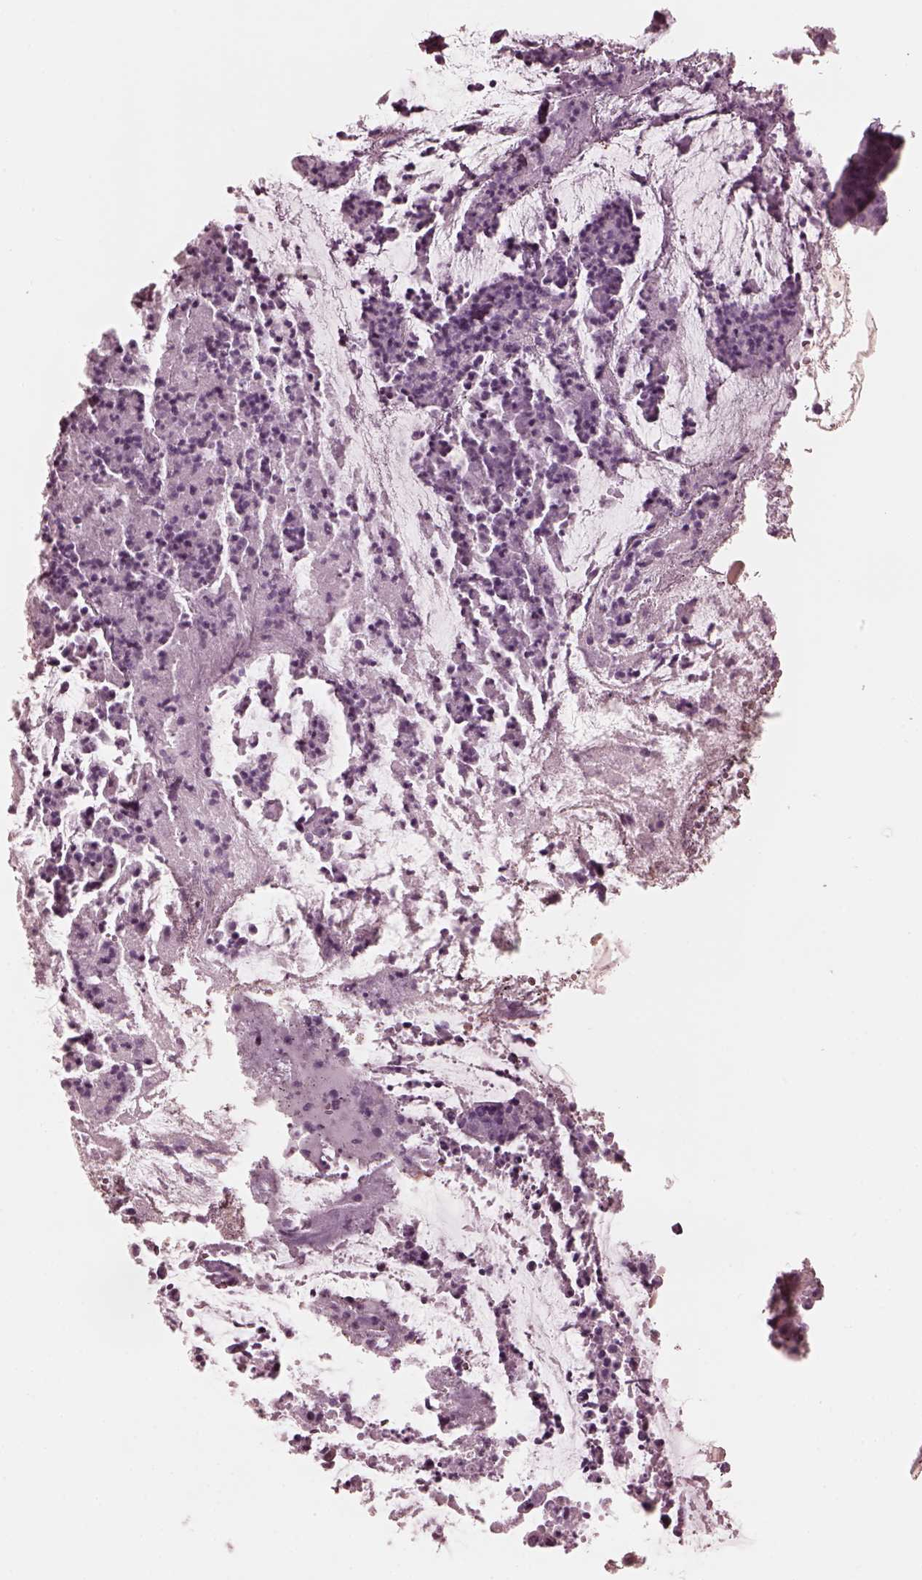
{"staining": {"intensity": "negative", "quantity": "none", "location": "none"}, "tissue": "colorectal cancer", "cell_type": "Tumor cells", "image_type": "cancer", "snomed": [{"axis": "morphology", "description": "Adenocarcinoma, NOS"}, {"axis": "topography", "description": "Colon"}], "caption": "High magnification brightfield microscopy of adenocarcinoma (colorectal) stained with DAB (brown) and counterstained with hematoxylin (blue): tumor cells show no significant staining.", "gene": "GRM6", "patient": {"sex": "female", "age": 43}}